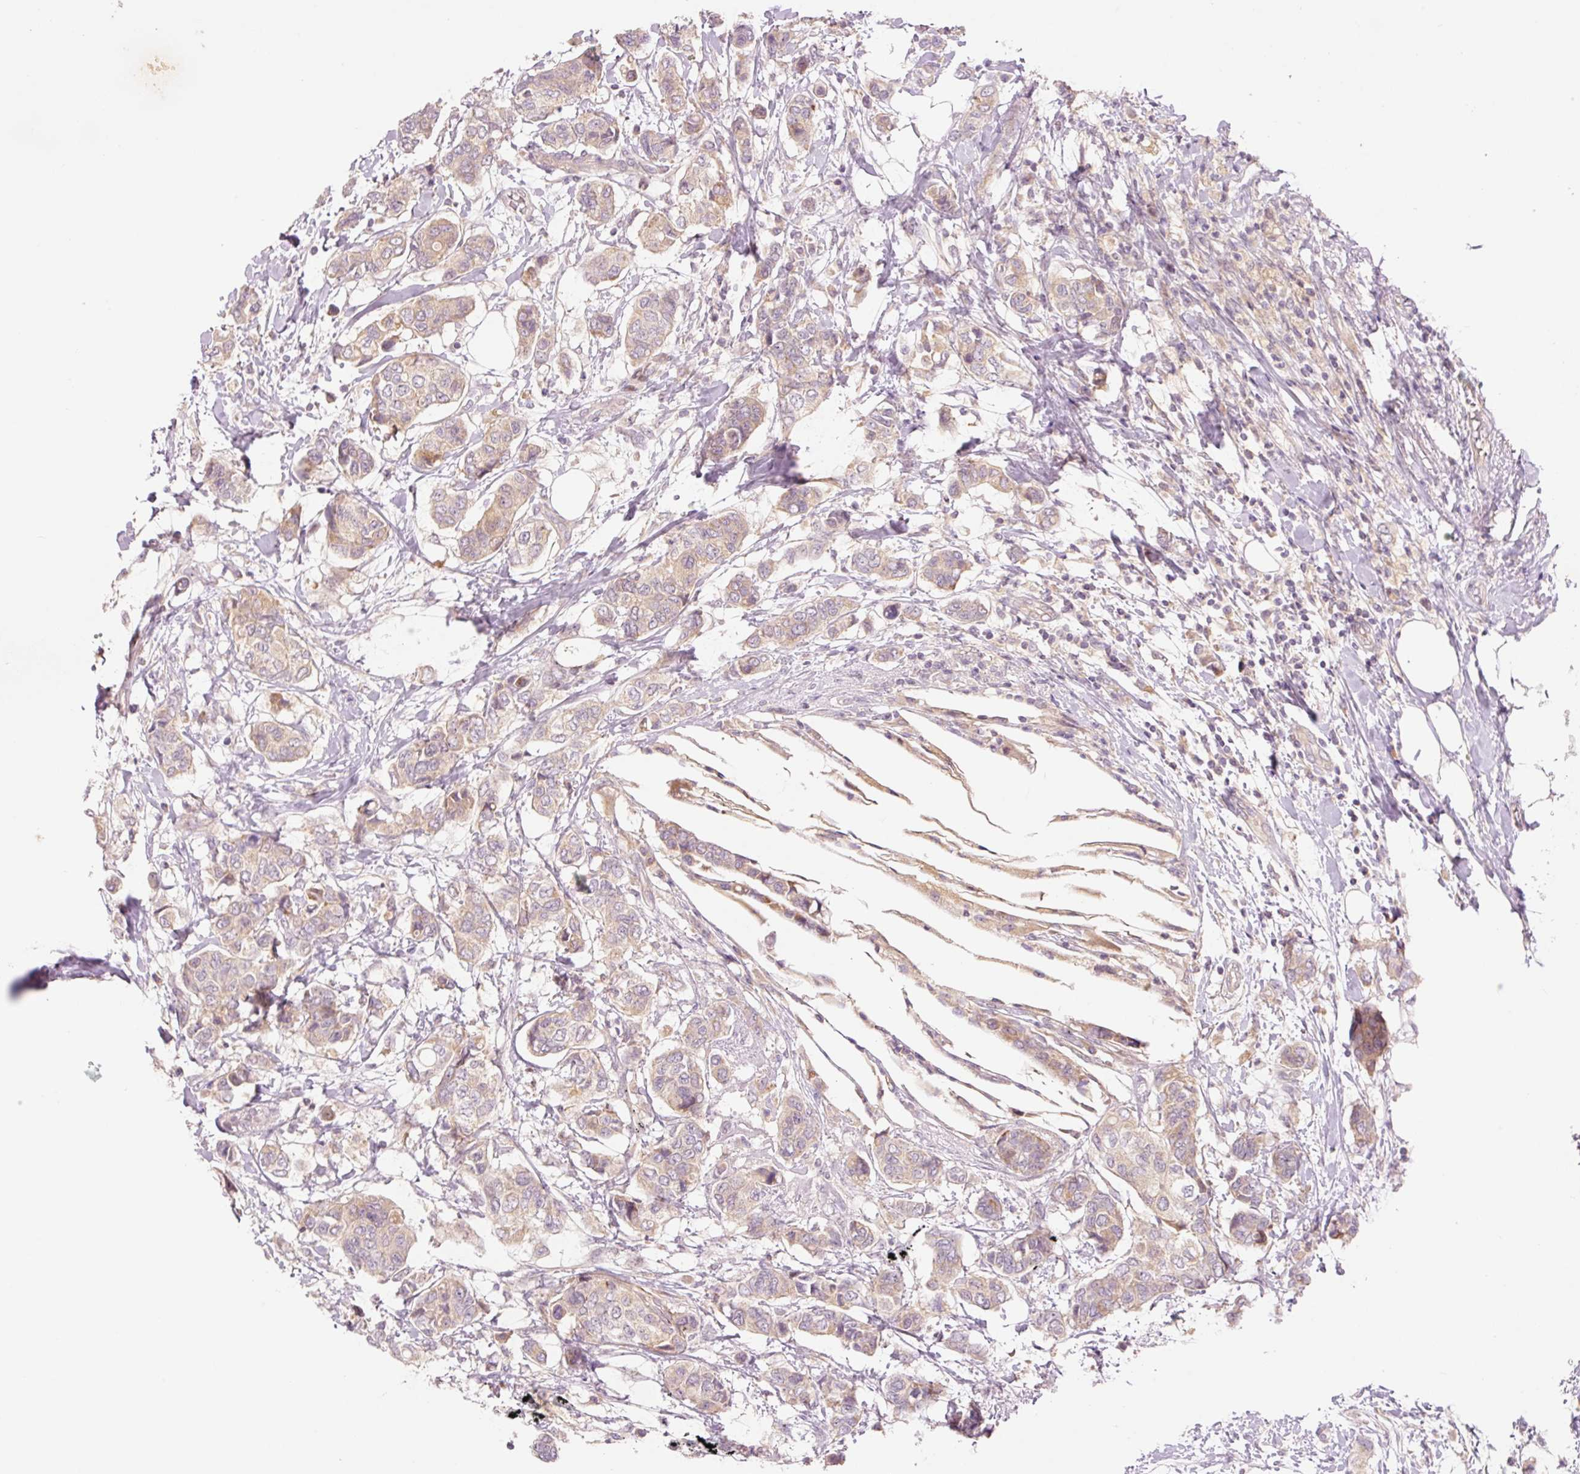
{"staining": {"intensity": "weak", "quantity": "25%-75%", "location": "cytoplasmic/membranous"}, "tissue": "breast cancer", "cell_type": "Tumor cells", "image_type": "cancer", "snomed": [{"axis": "morphology", "description": "Lobular carcinoma"}, {"axis": "topography", "description": "Breast"}], "caption": "Immunohistochemistry micrograph of breast cancer stained for a protein (brown), which displays low levels of weak cytoplasmic/membranous positivity in approximately 25%-75% of tumor cells.", "gene": "SLC29A3", "patient": {"sex": "female", "age": 51}}